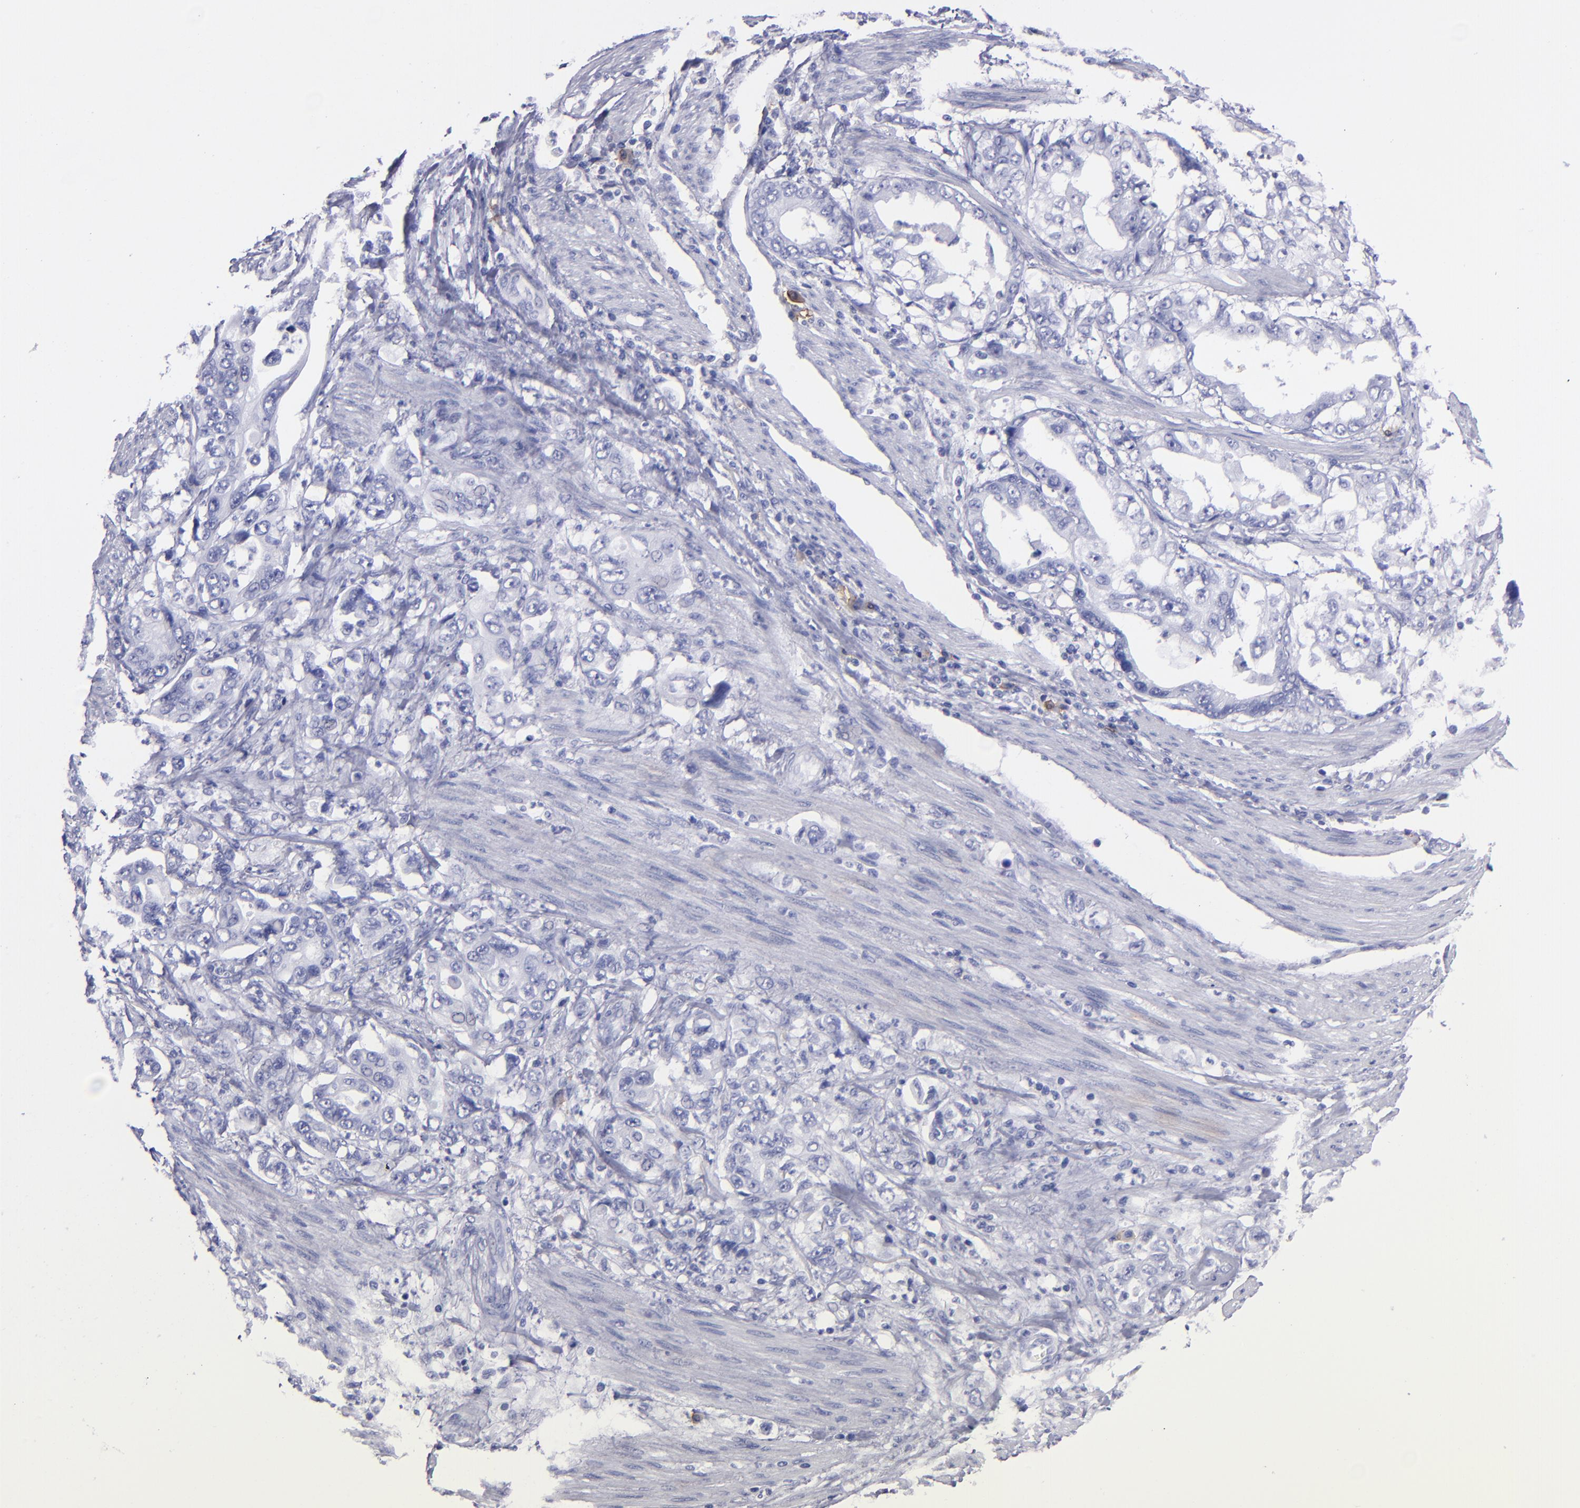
{"staining": {"intensity": "negative", "quantity": "none", "location": "none"}, "tissue": "stomach cancer", "cell_type": "Tumor cells", "image_type": "cancer", "snomed": [{"axis": "morphology", "description": "Adenocarcinoma, NOS"}, {"axis": "topography", "description": "Pancreas"}, {"axis": "topography", "description": "Stomach, upper"}], "caption": "A histopathology image of stomach adenocarcinoma stained for a protein displays no brown staining in tumor cells.", "gene": "CD38", "patient": {"sex": "male", "age": 77}}